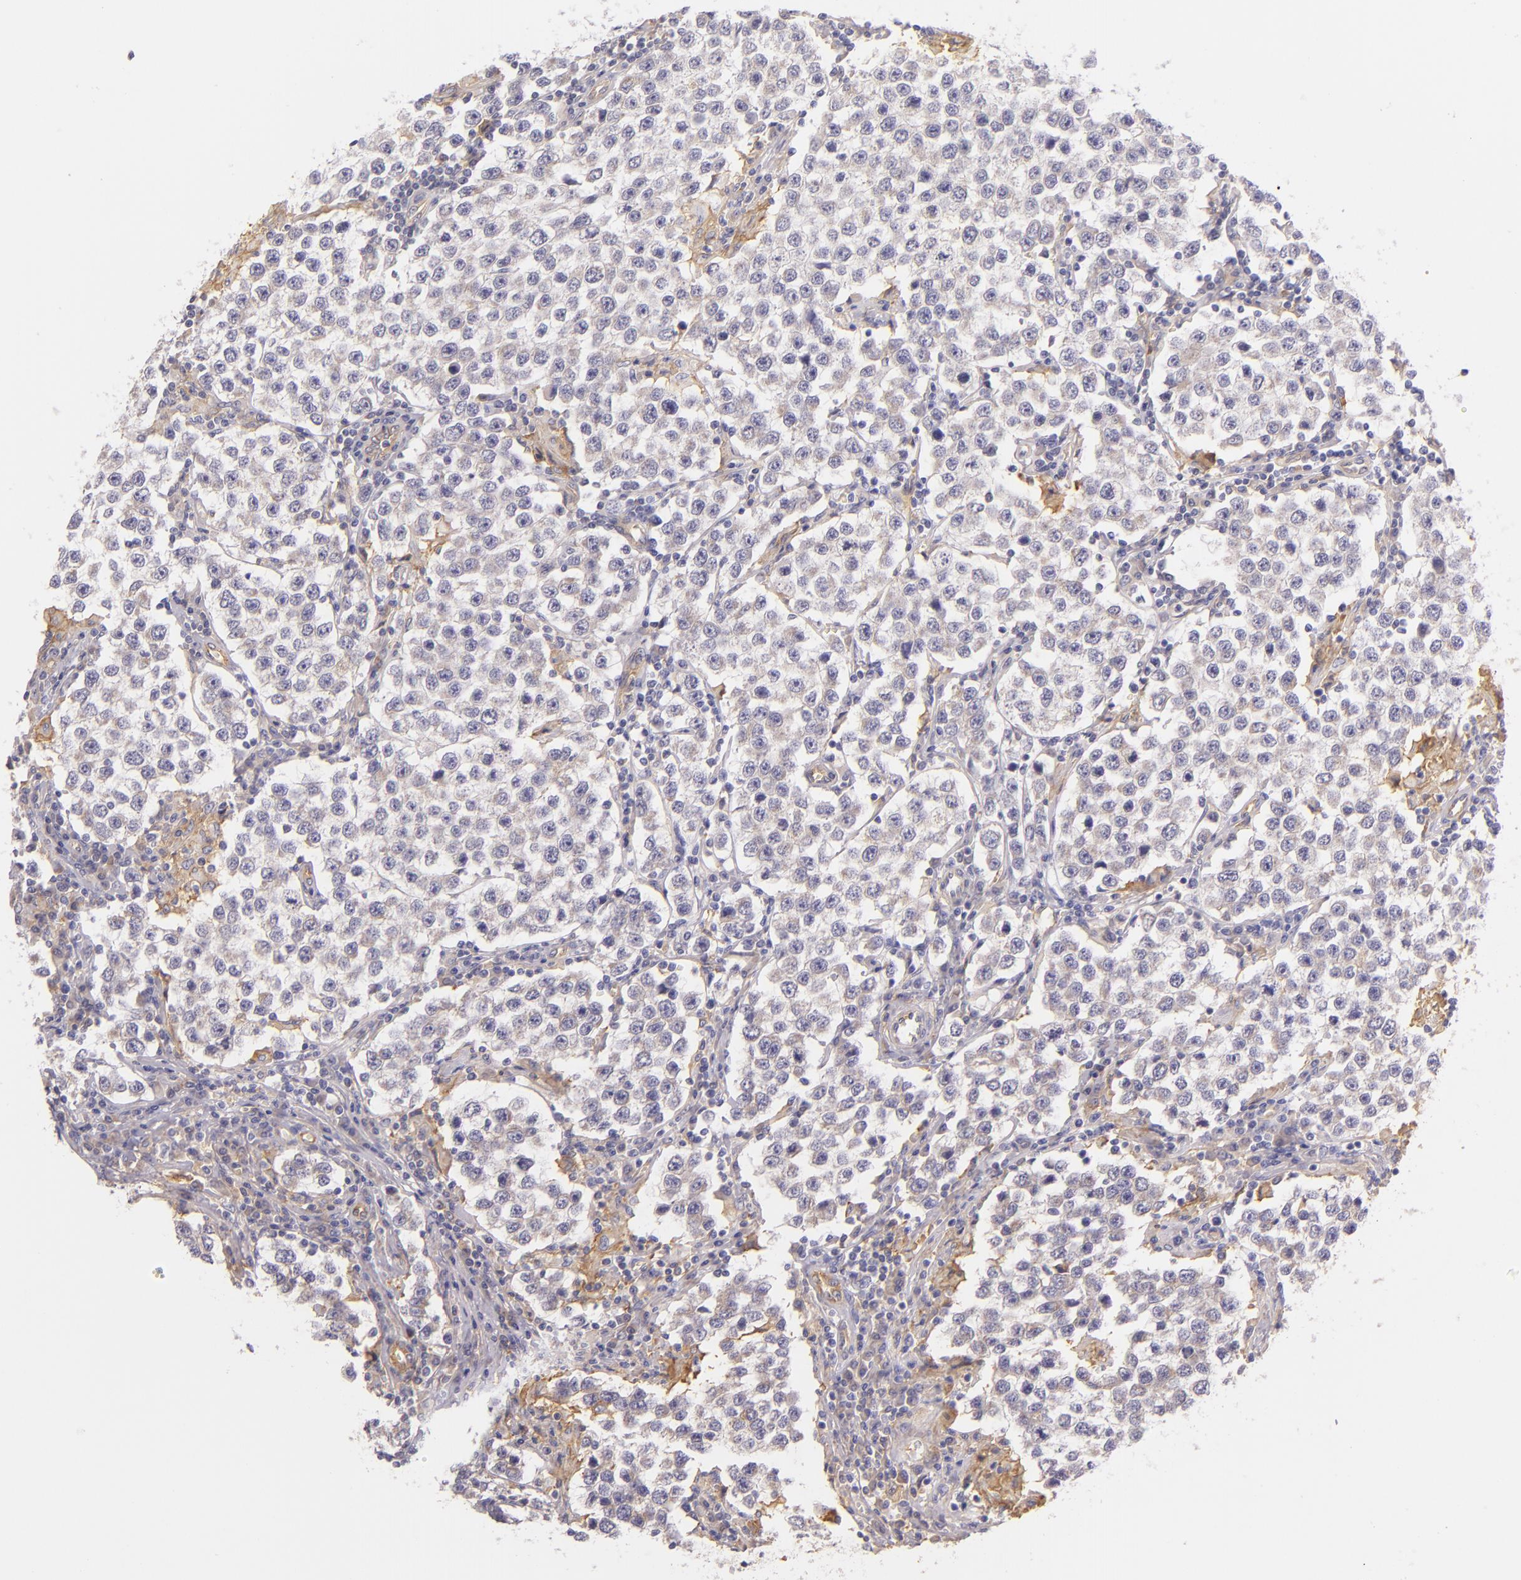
{"staining": {"intensity": "negative", "quantity": "none", "location": "none"}, "tissue": "testis cancer", "cell_type": "Tumor cells", "image_type": "cancer", "snomed": [{"axis": "morphology", "description": "Seminoma, NOS"}, {"axis": "topography", "description": "Testis"}], "caption": "The micrograph displays no staining of tumor cells in testis cancer (seminoma).", "gene": "CTSF", "patient": {"sex": "male", "age": 36}}